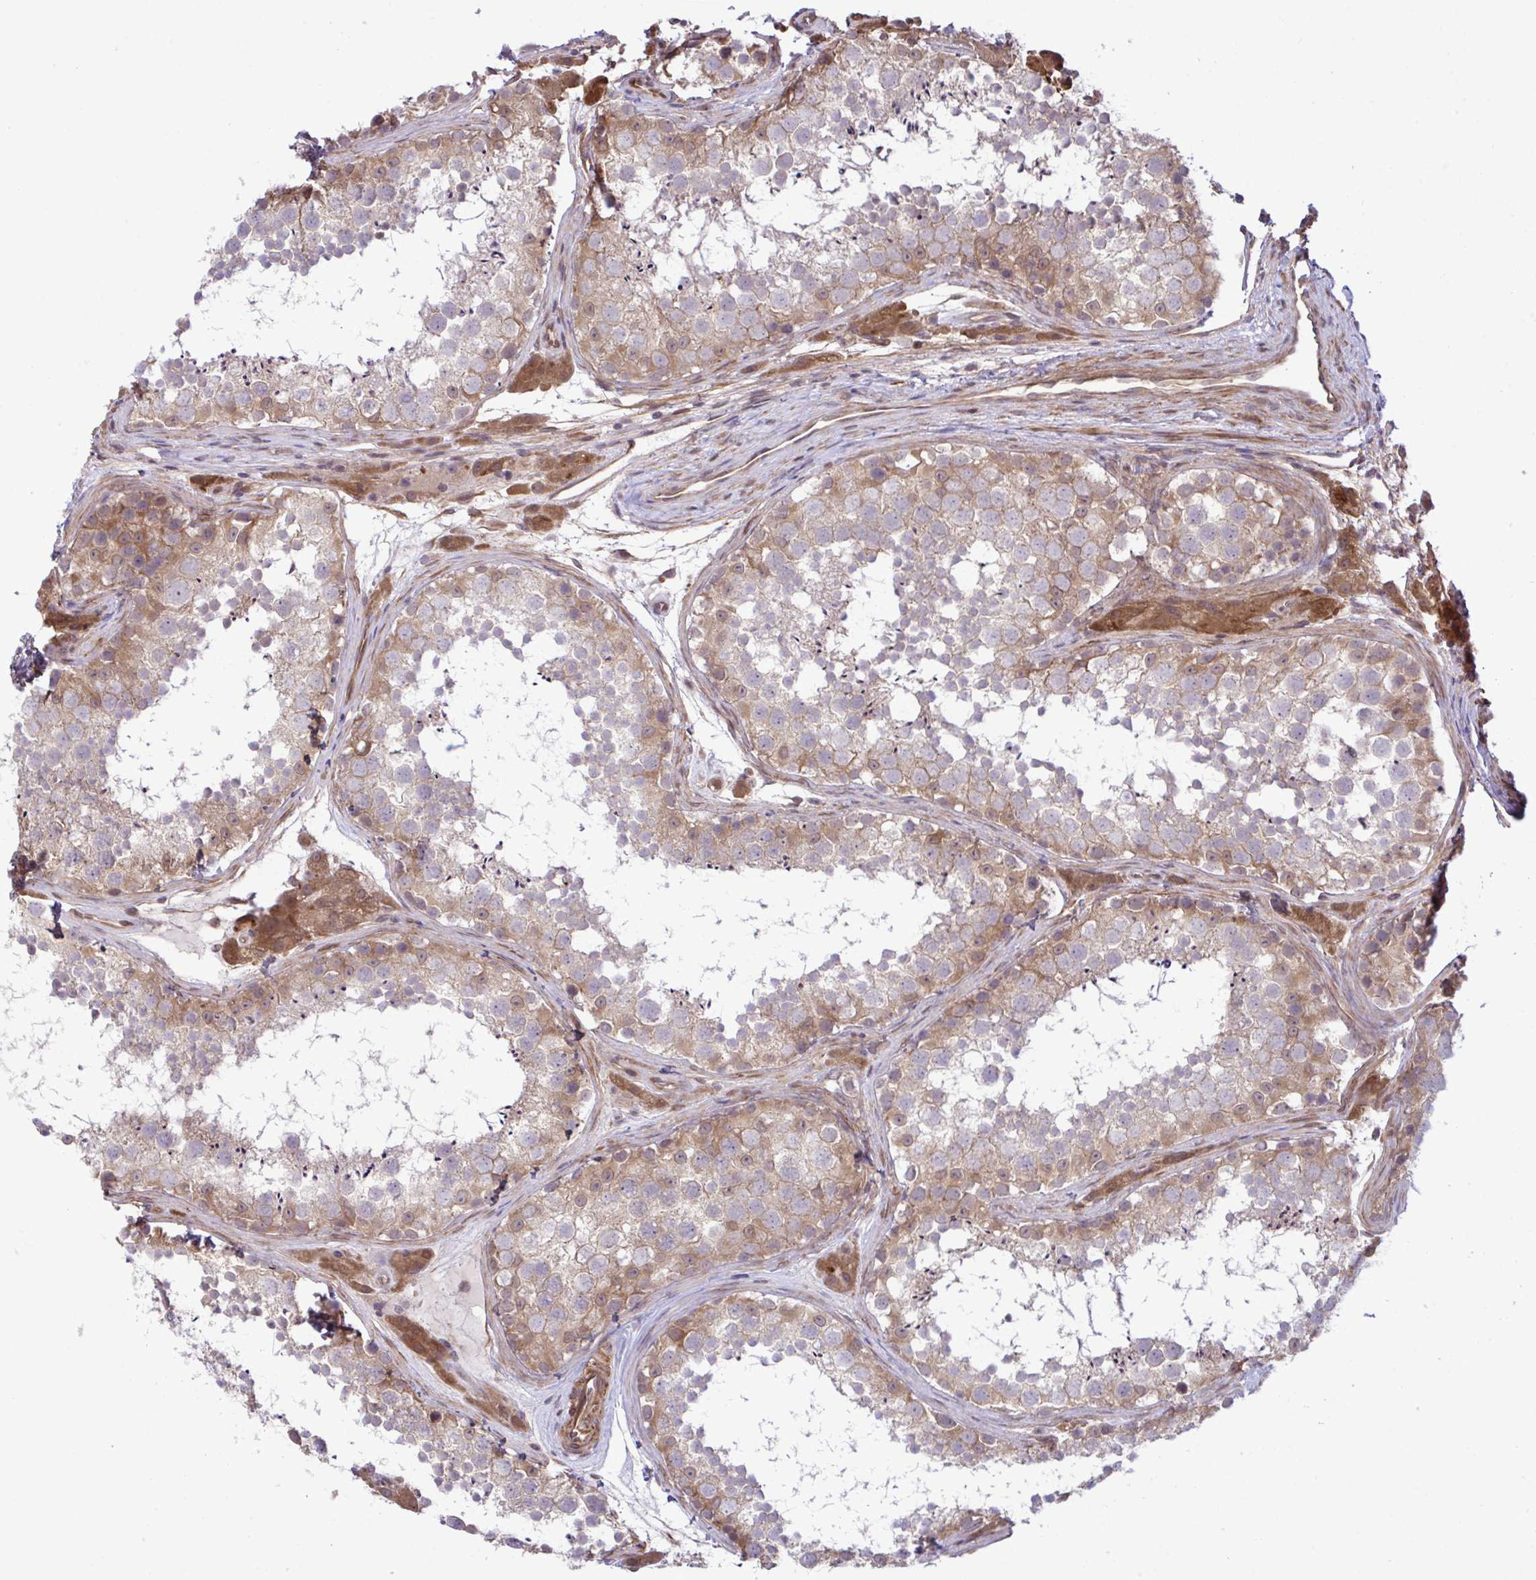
{"staining": {"intensity": "moderate", "quantity": ">75%", "location": "cytoplasmic/membranous"}, "tissue": "testis", "cell_type": "Cells in seminiferous ducts", "image_type": "normal", "snomed": [{"axis": "morphology", "description": "Normal tissue, NOS"}, {"axis": "topography", "description": "Testis"}], "caption": "Immunohistochemistry image of unremarkable testis: human testis stained using immunohistochemistry shows medium levels of moderate protein expression localized specifically in the cytoplasmic/membranous of cells in seminiferous ducts, appearing as a cytoplasmic/membranous brown color.", "gene": "CMPK1", "patient": {"sex": "male", "age": 41}}